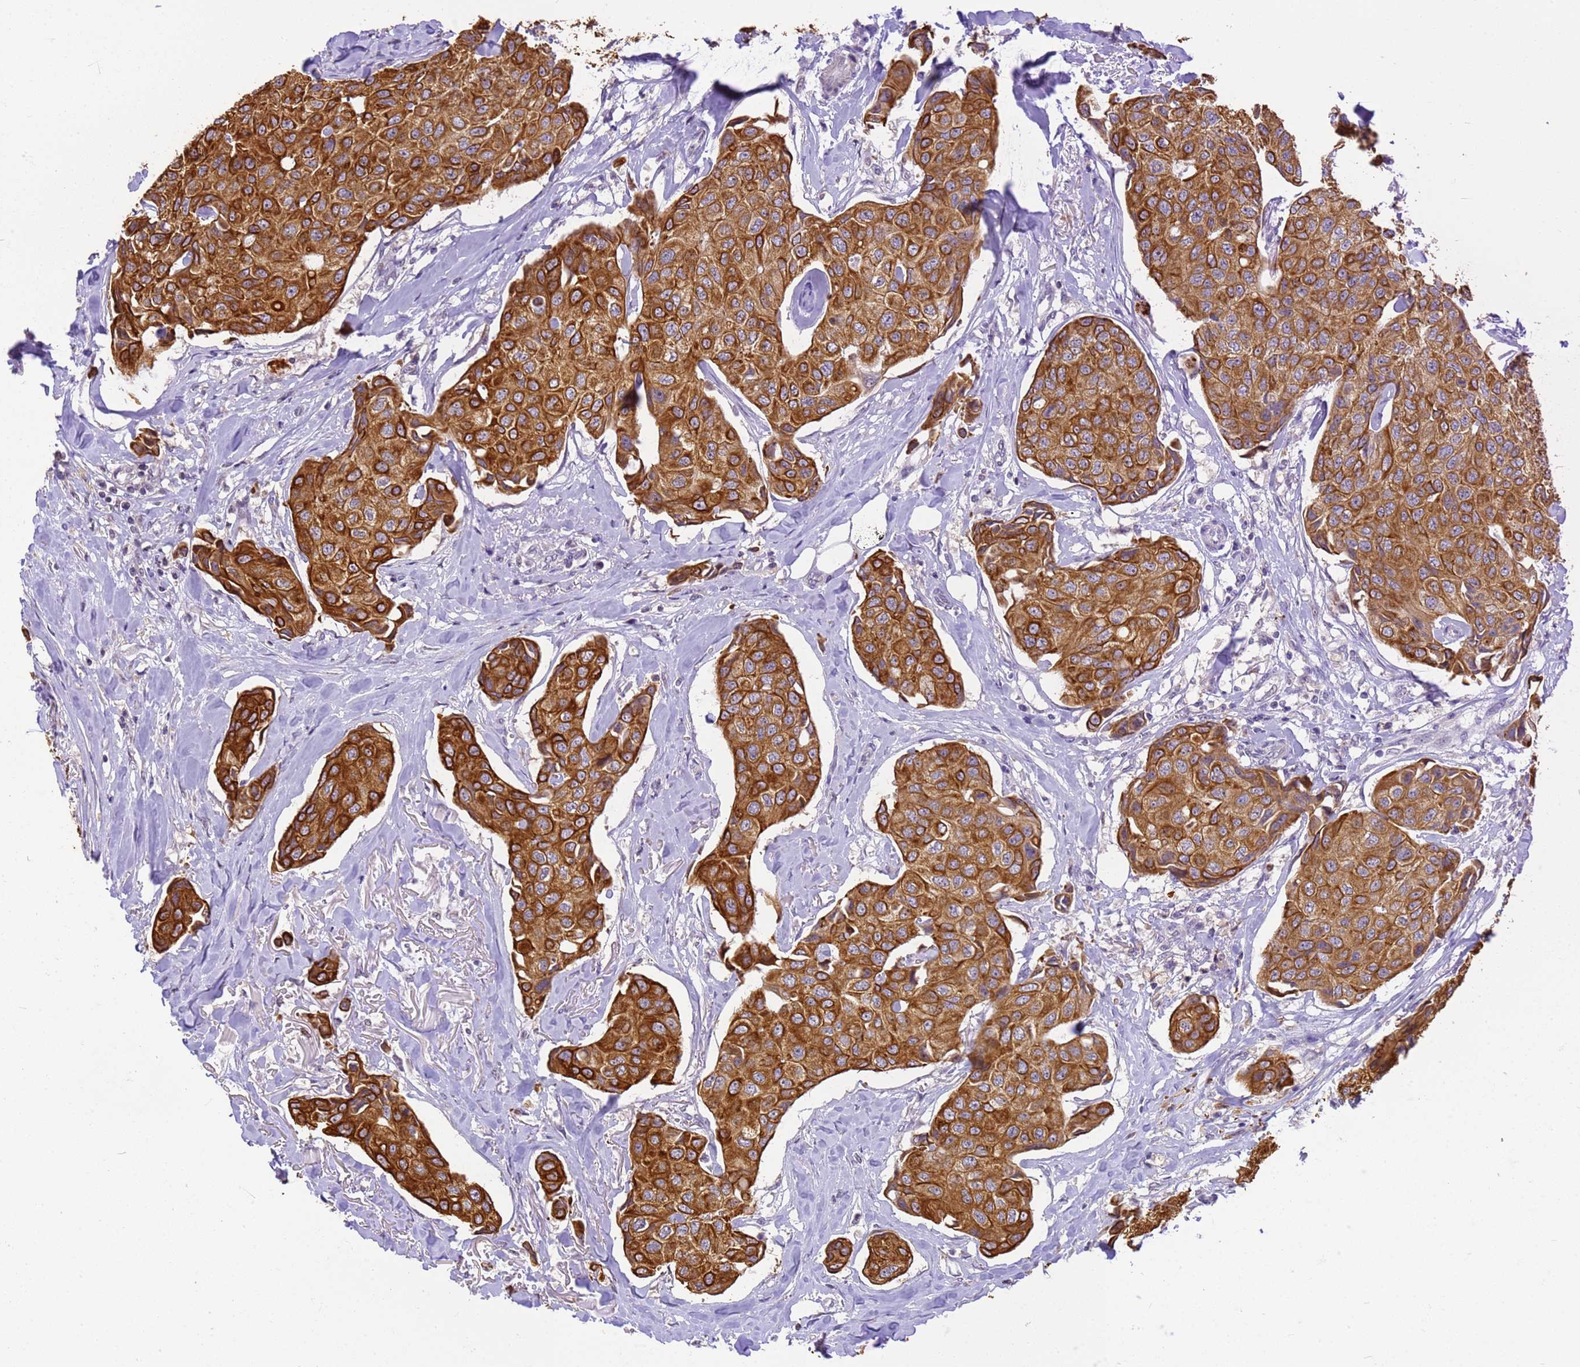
{"staining": {"intensity": "strong", "quantity": ">75%", "location": "cytoplasmic/membranous"}, "tissue": "breast cancer", "cell_type": "Tumor cells", "image_type": "cancer", "snomed": [{"axis": "morphology", "description": "Duct carcinoma"}, {"axis": "topography", "description": "Breast"}], "caption": "IHC image of human breast cancer (intraductal carcinoma) stained for a protein (brown), which demonstrates high levels of strong cytoplasmic/membranous positivity in approximately >75% of tumor cells.", "gene": "VWA3A", "patient": {"sex": "female", "age": 80}}